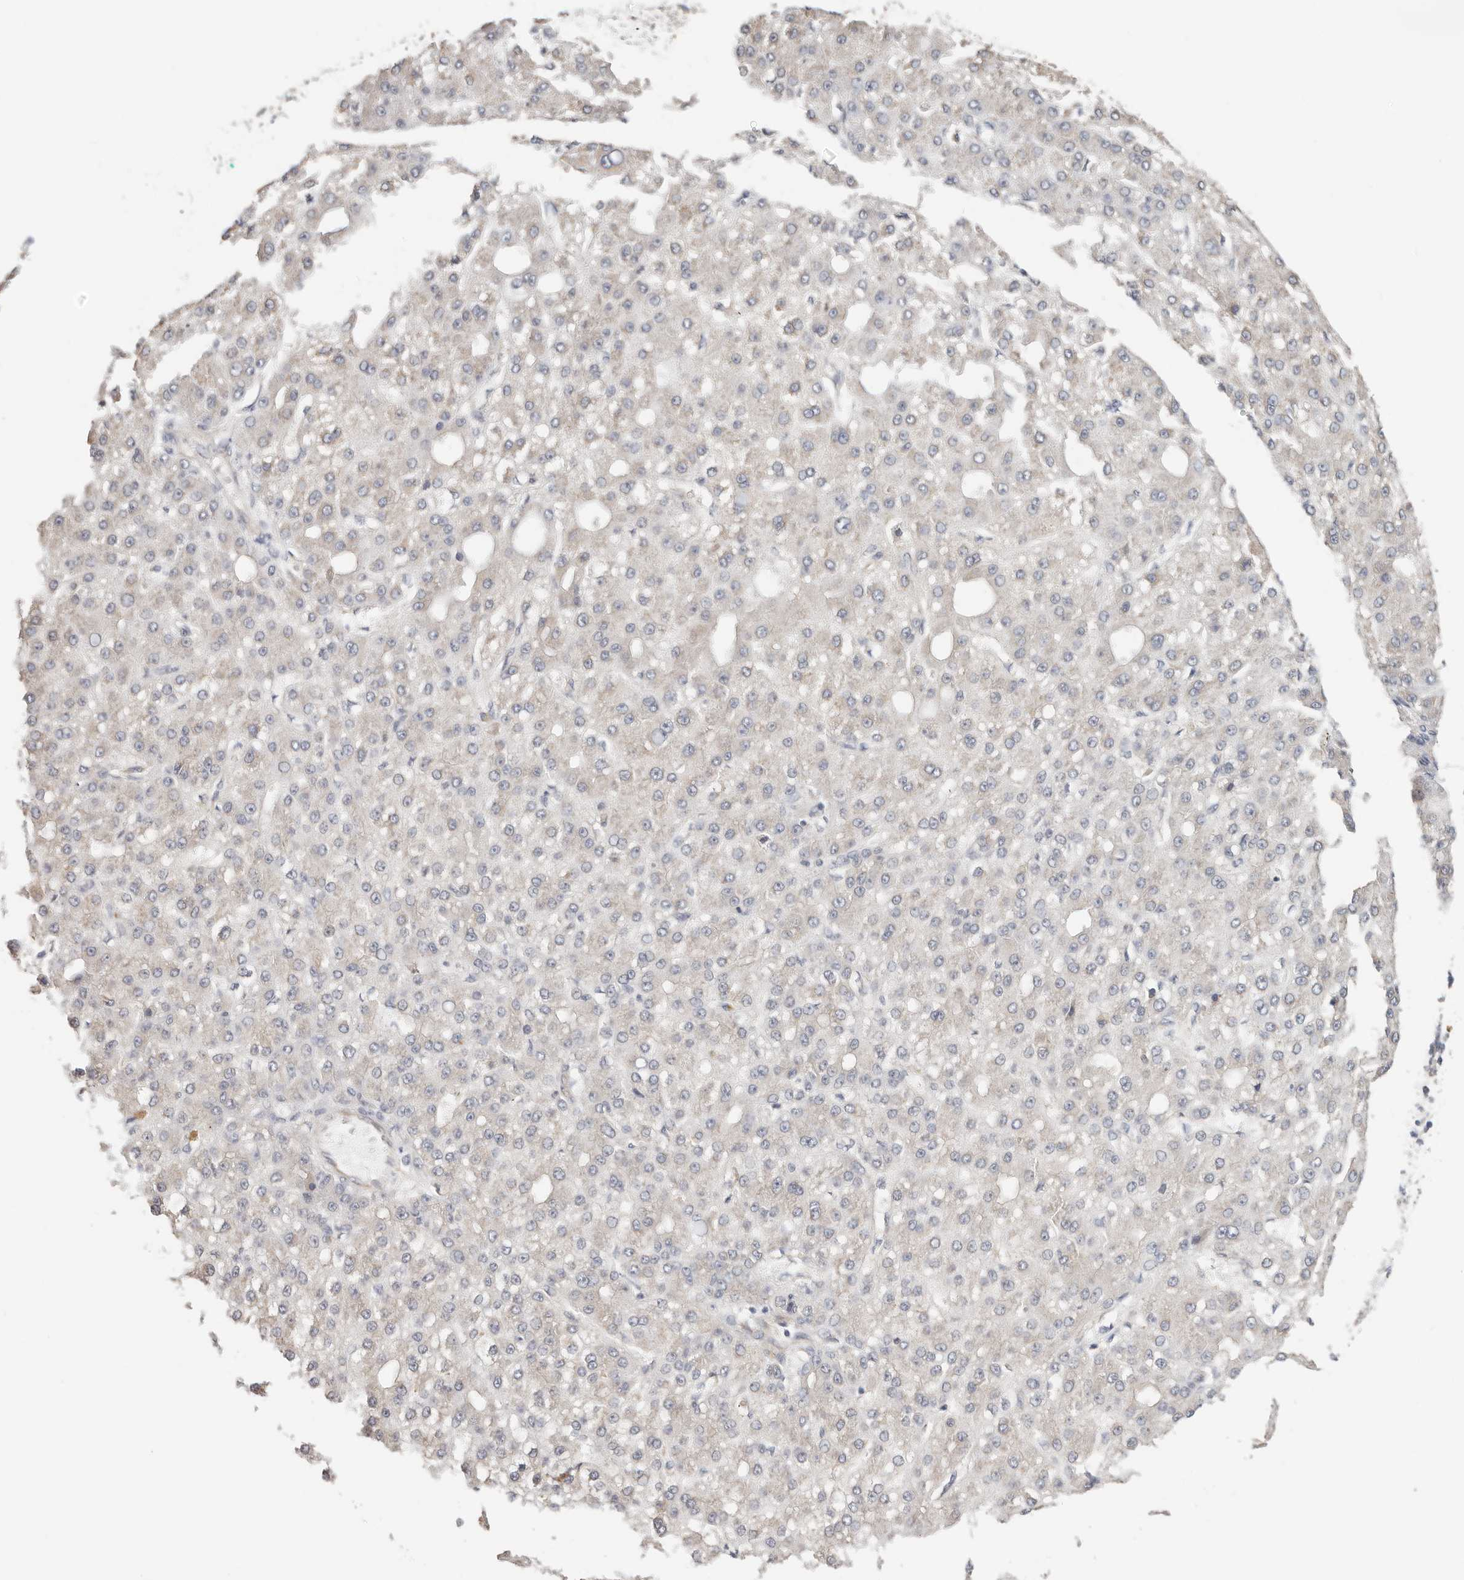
{"staining": {"intensity": "negative", "quantity": "none", "location": "none"}, "tissue": "liver cancer", "cell_type": "Tumor cells", "image_type": "cancer", "snomed": [{"axis": "morphology", "description": "Carcinoma, Hepatocellular, NOS"}, {"axis": "topography", "description": "Liver"}], "caption": "Immunohistochemistry of human liver cancer reveals no positivity in tumor cells. The staining is performed using DAB brown chromogen with nuclei counter-stained in using hematoxylin.", "gene": "AFDN", "patient": {"sex": "male", "age": 67}}